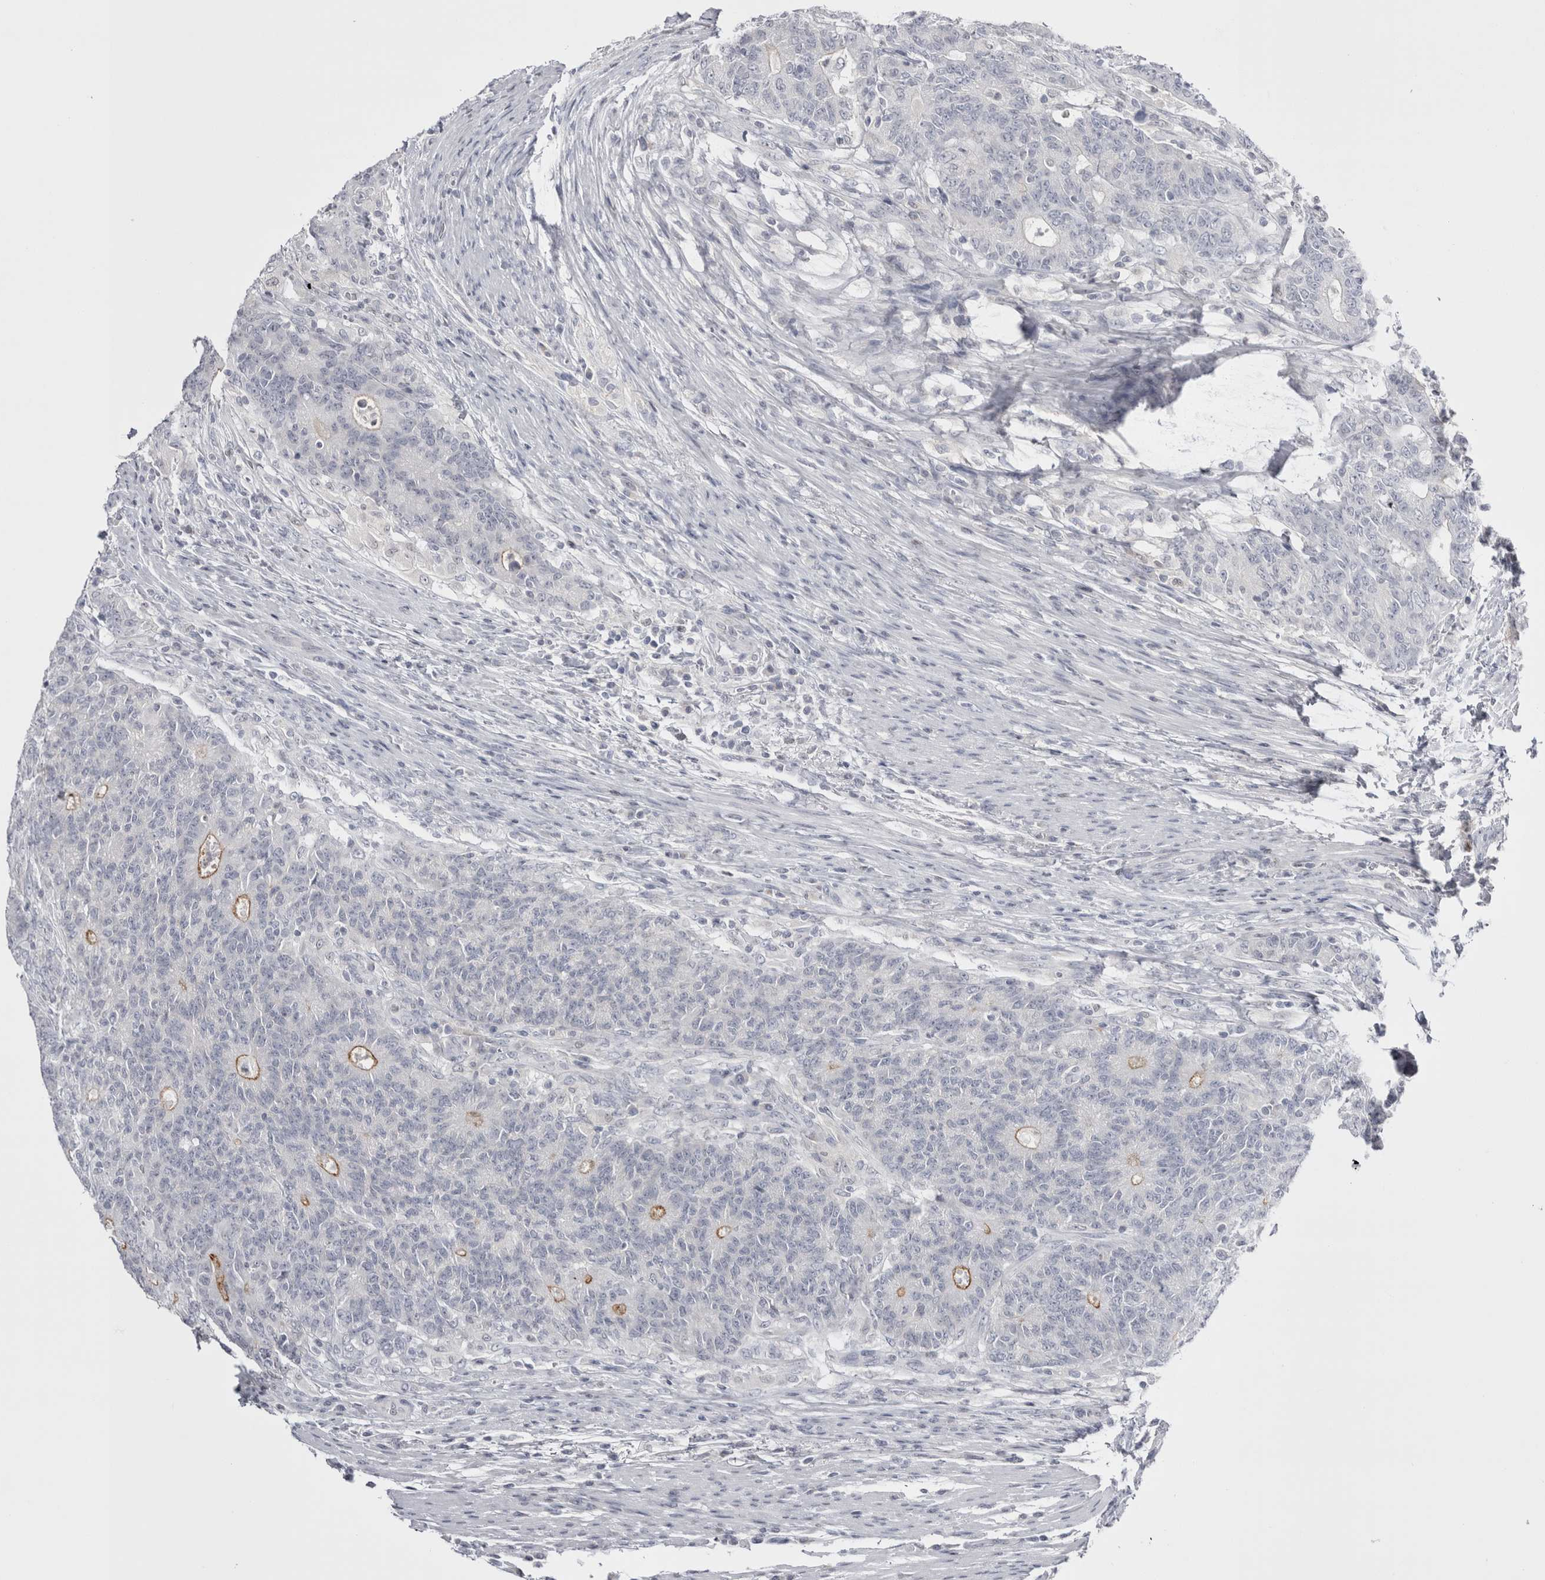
{"staining": {"intensity": "moderate", "quantity": "<25%", "location": "cytoplasmic/membranous"}, "tissue": "colorectal cancer", "cell_type": "Tumor cells", "image_type": "cancer", "snomed": [{"axis": "morphology", "description": "Normal tissue, NOS"}, {"axis": "morphology", "description": "Adenocarcinoma, NOS"}, {"axis": "topography", "description": "Colon"}], "caption": "High-power microscopy captured an immunohistochemistry (IHC) photomicrograph of adenocarcinoma (colorectal), revealing moderate cytoplasmic/membranous expression in approximately <25% of tumor cells.", "gene": "FNDC8", "patient": {"sex": "female", "age": 75}}